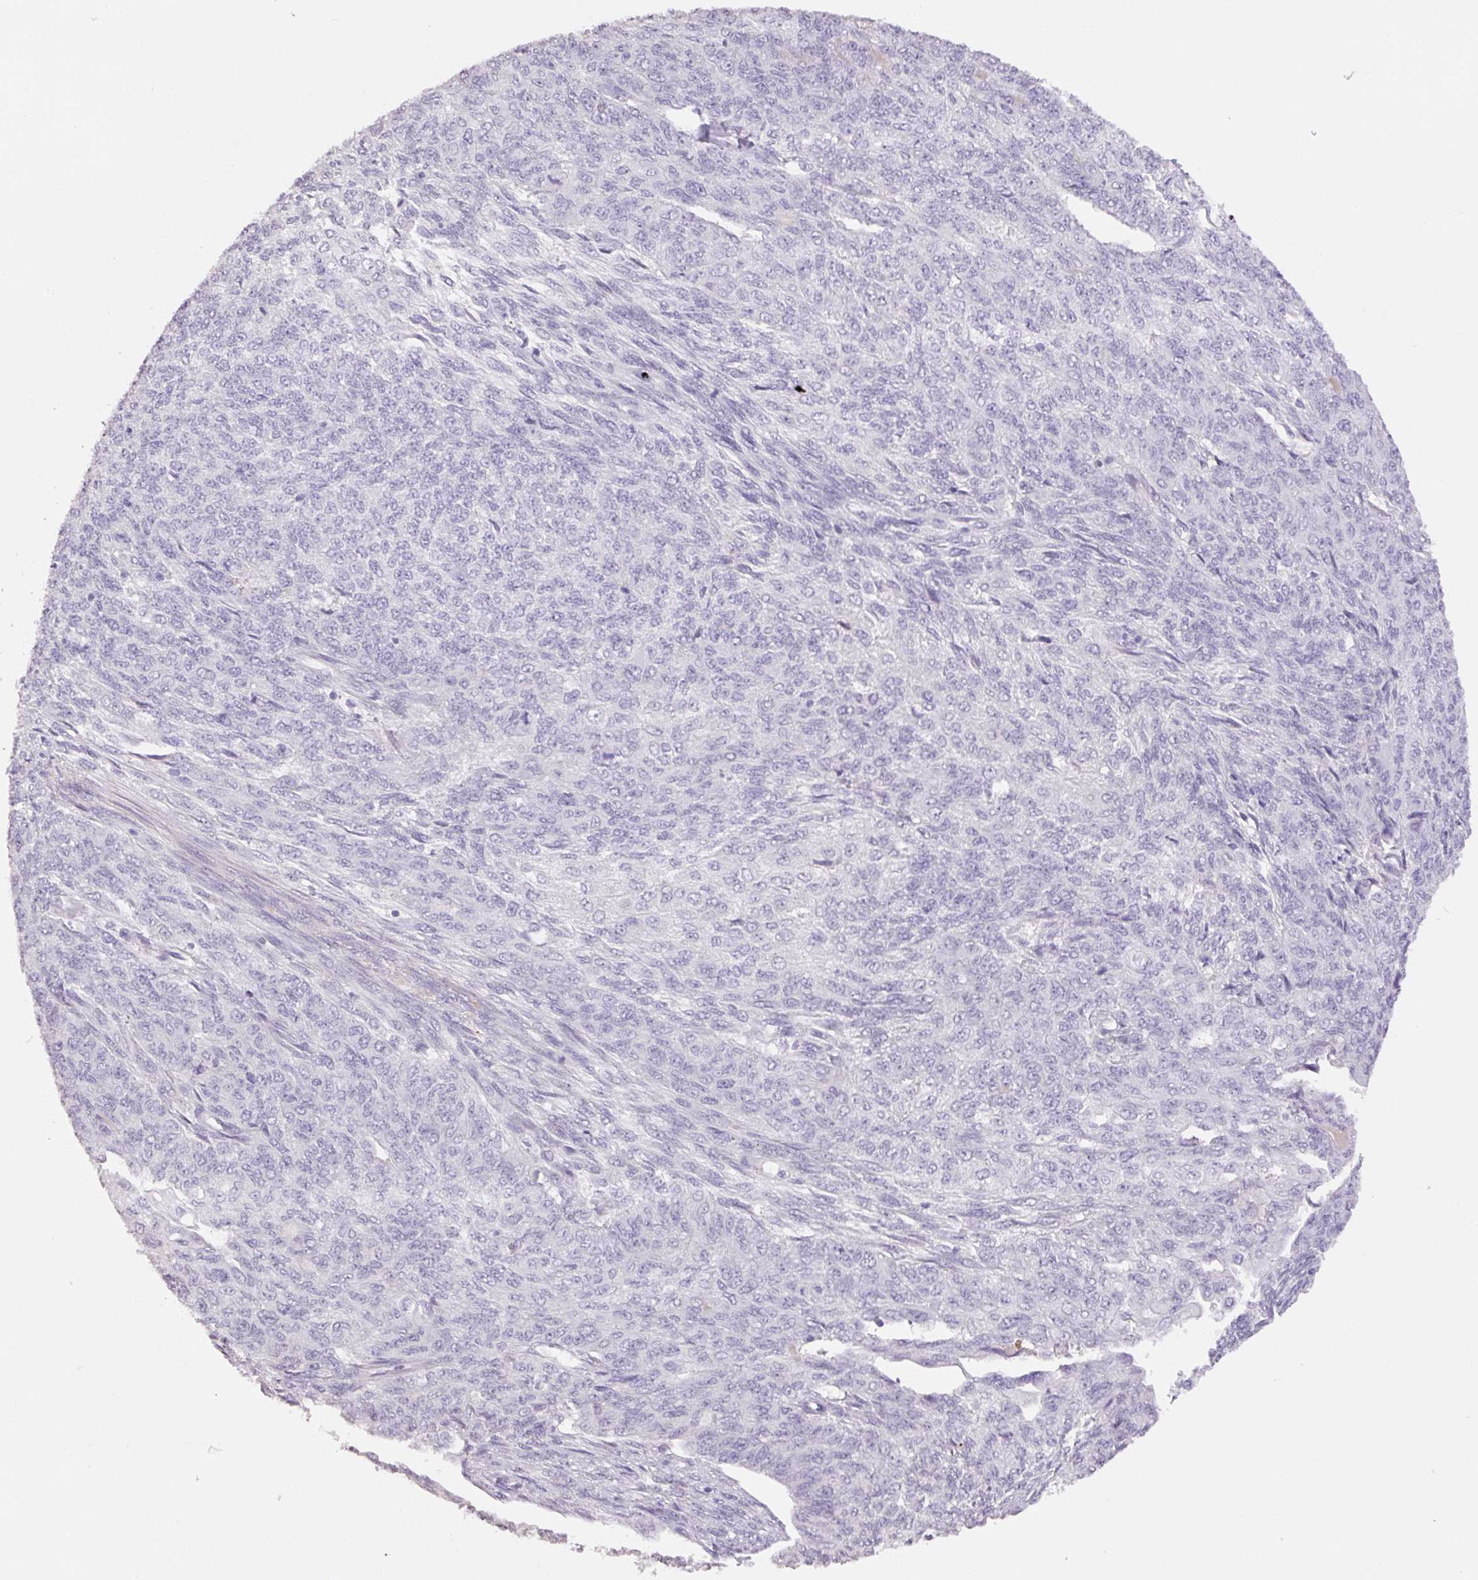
{"staining": {"intensity": "negative", "quantity": "none", "location": "none"}, "tissue": "endometrial cancer", "cell_type": "Tumor cells", "image_type": "cancer", "snomed": [{"axis": "morphology", "description": "Adenocarcinoma, NOS"}, {"axis": "topography", "description": "Endometrium"}], "caption": "Histopathology image shows no protein staining in tumor cells of adenocarcinoma (endometrial) tissue.", "gene": "HCRTR2", "patient": {"sex": "female", "age": 32}}